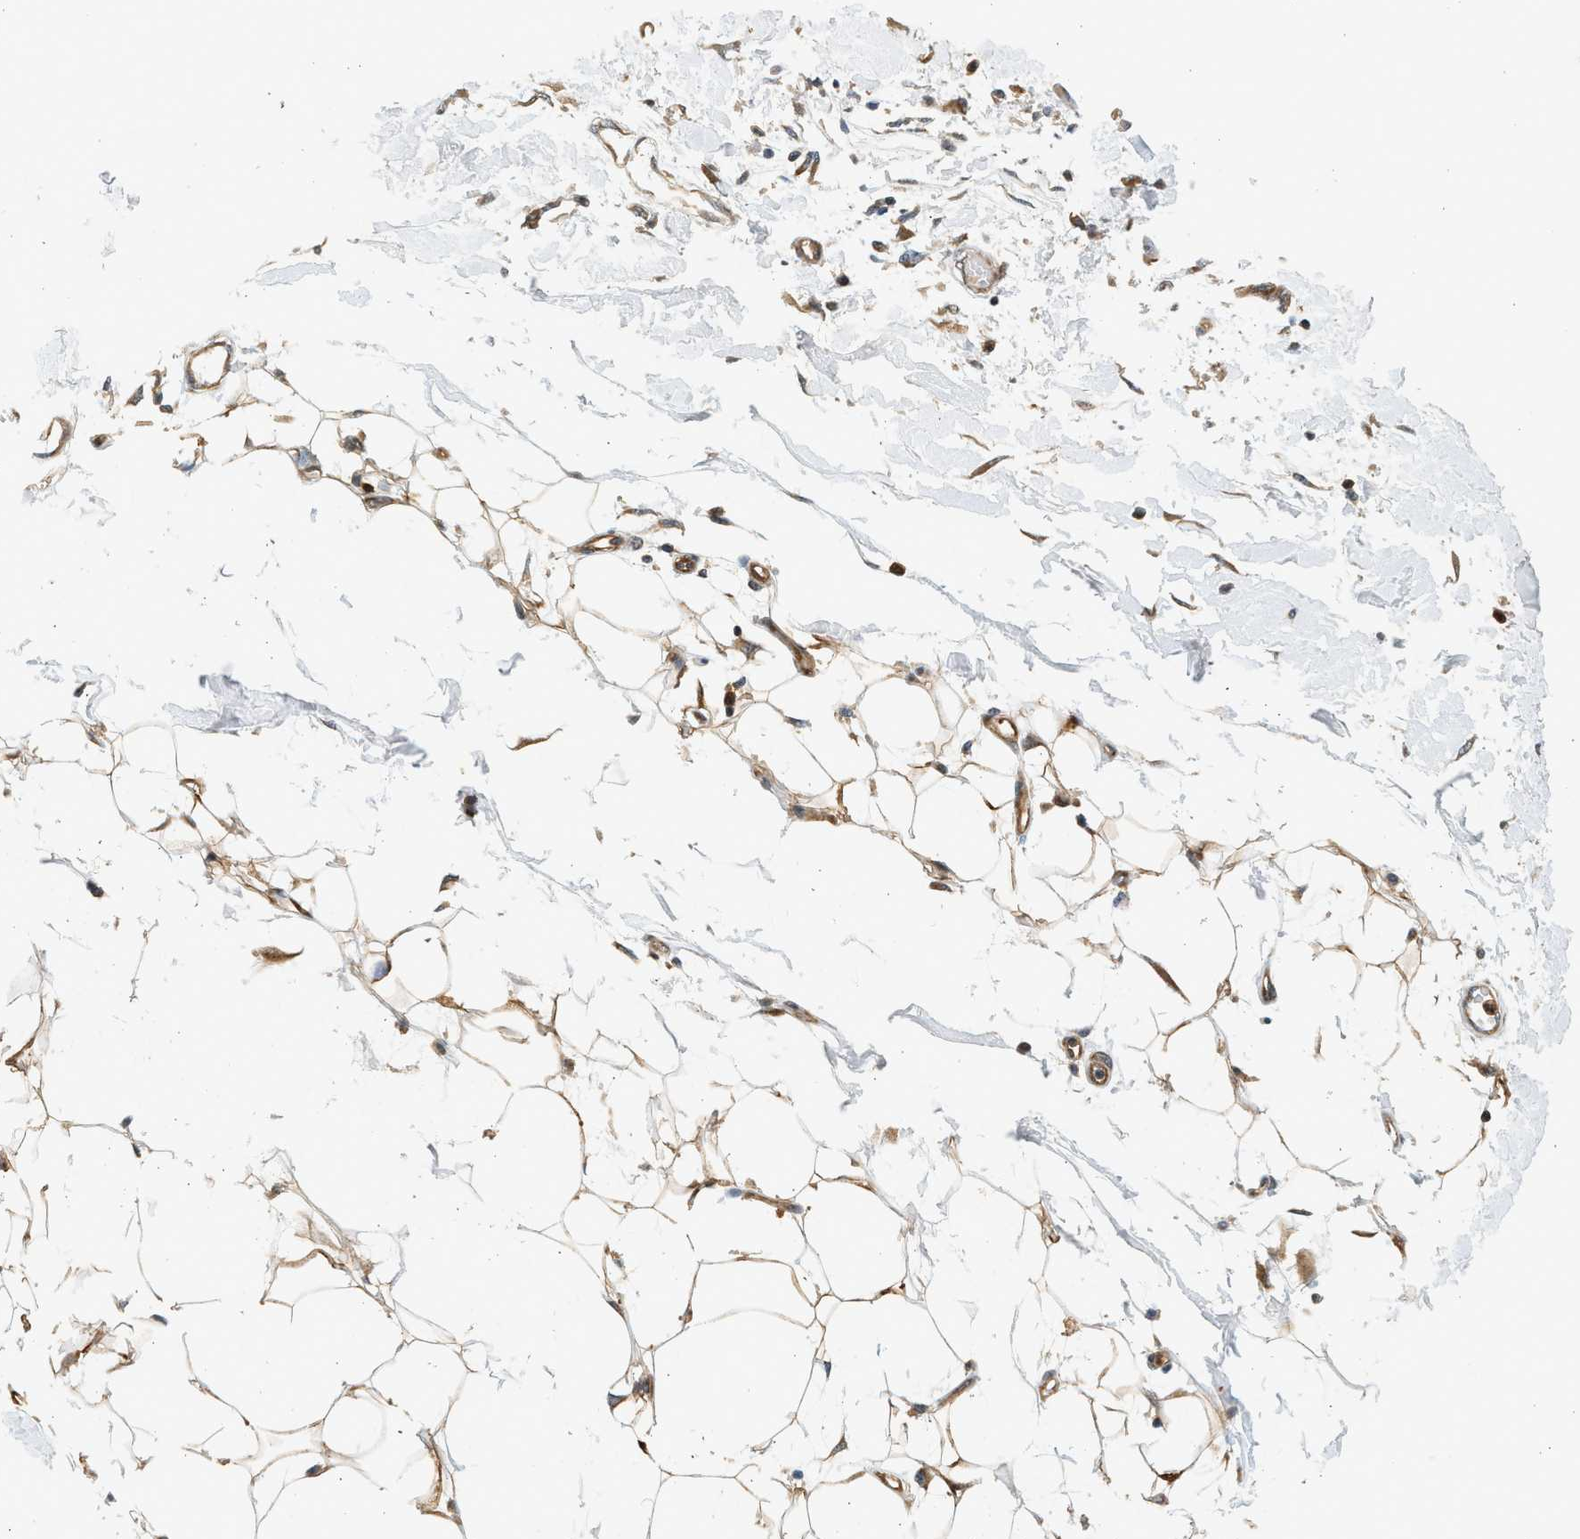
{"staining": {"intensity": "moderate", "quantity": ">75%", "location": "cytoplasmic/membranous"}, "tissue": "adipose tissue", "cell_type": "Adipocytes", "image_type": "normal", "snomed": [{"axis": "morphology", "description": "Normal tissue, NOS"}, {"axis": "morphology", "description": "Squamous cell carcinoma, NOS"}, {"axis": "topography", "description": "Skin"}, {"axis": "topography", "description": "Peripheral nerve tissue"}], "caption": "A brown stain labels moderate cytoplasmic/membranous expression of a protein in adipocytes of normal adipose tissue. Nuclei are stained in blue.", "gene": "NRSN2", "patient": {"sex": "male", "age": 83}}